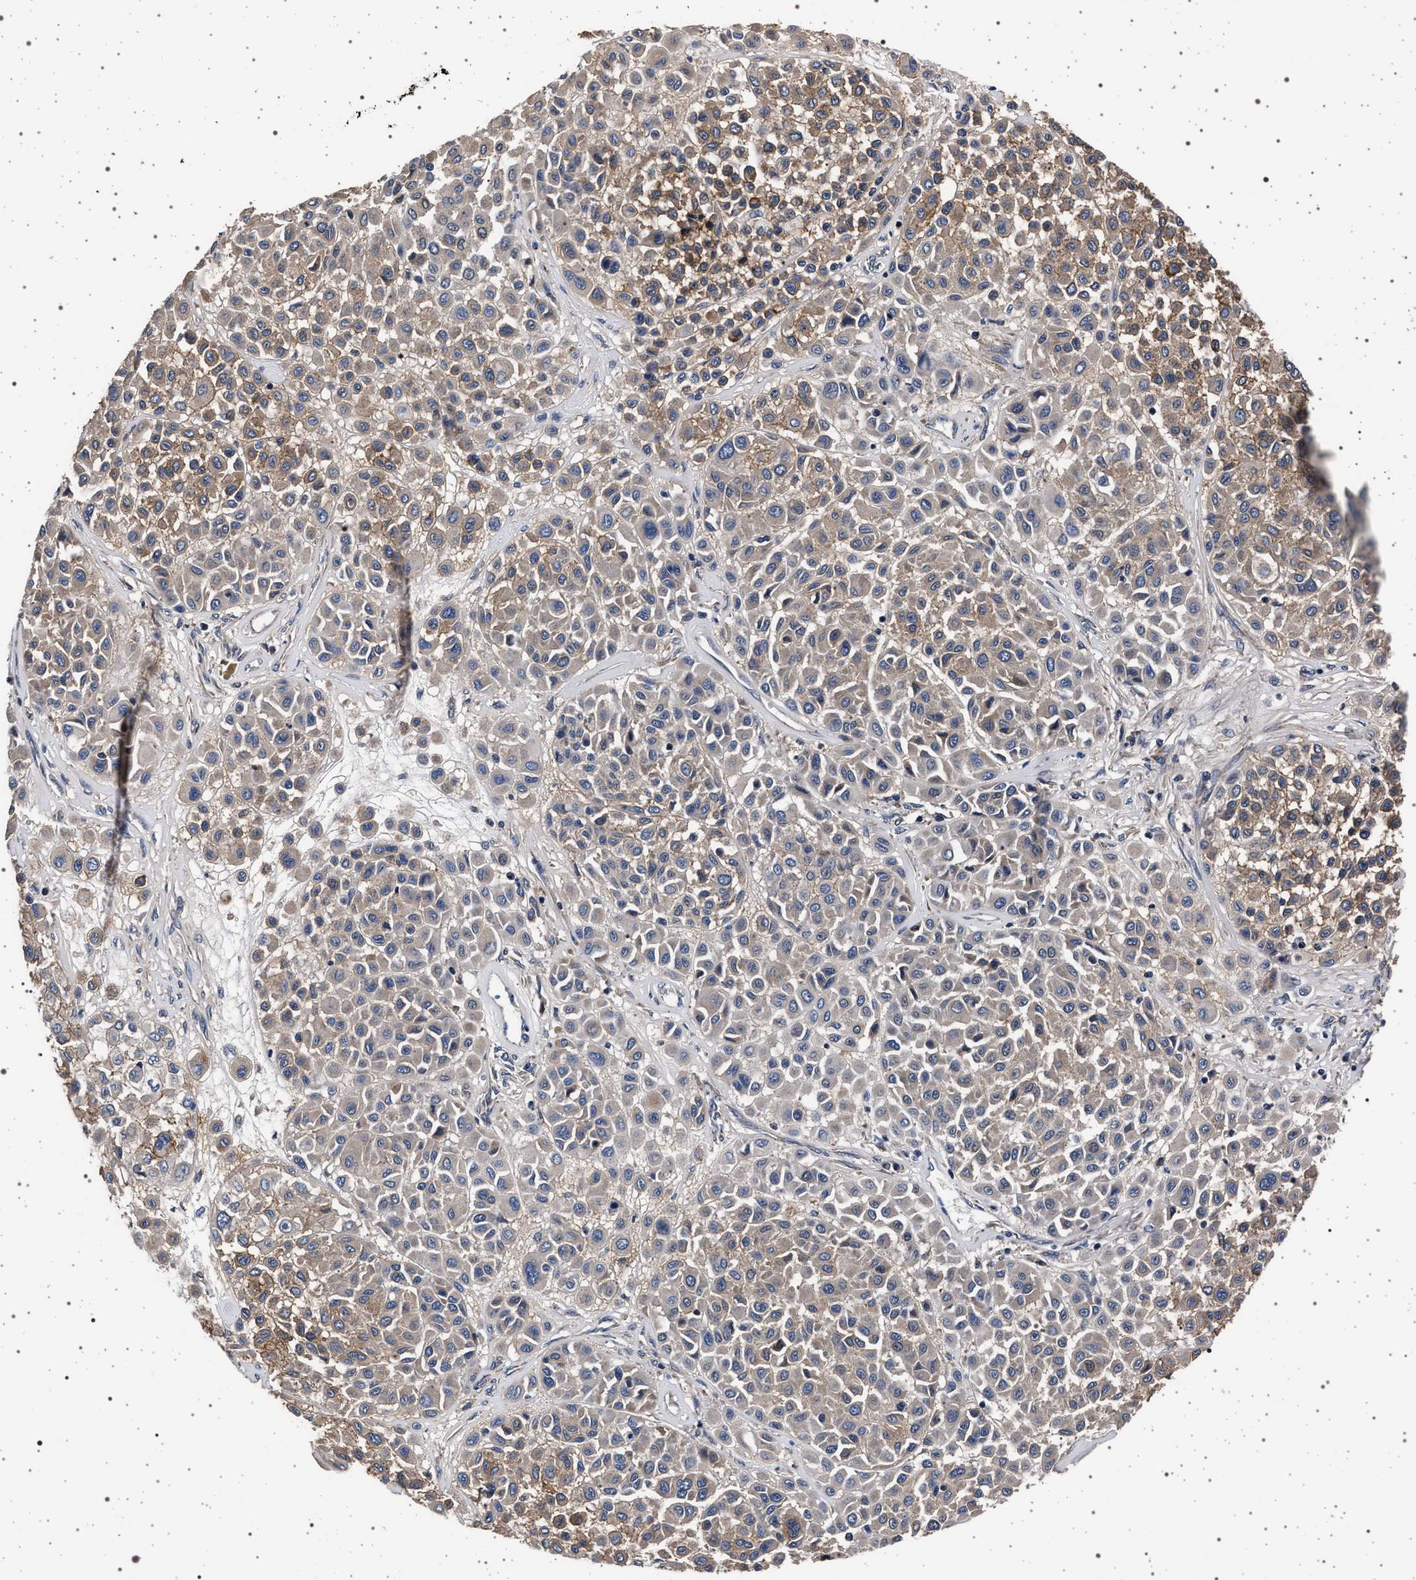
{"staining": {"intensity": "weak", "quantity": ">75%", "location": "cytoplasmic/membranous"}, "tissue": "melanoma", "cell_type": "Tumor cells", "image_type": "cancer", "snomed": [{"axis": "morphology", "description": "Malignant melanoma, Metastatic site"}, {"axis": "topography", "description": "Soft tissue"}], "caption": "Protein analysis of malignant melanoma (metastatic site) tissue displays weak cytoplasmic/membranous staining in approximately >75% of tumor cells.", "gene": "MAP3K2", "patient": {"sex": "male", "age": 41}}